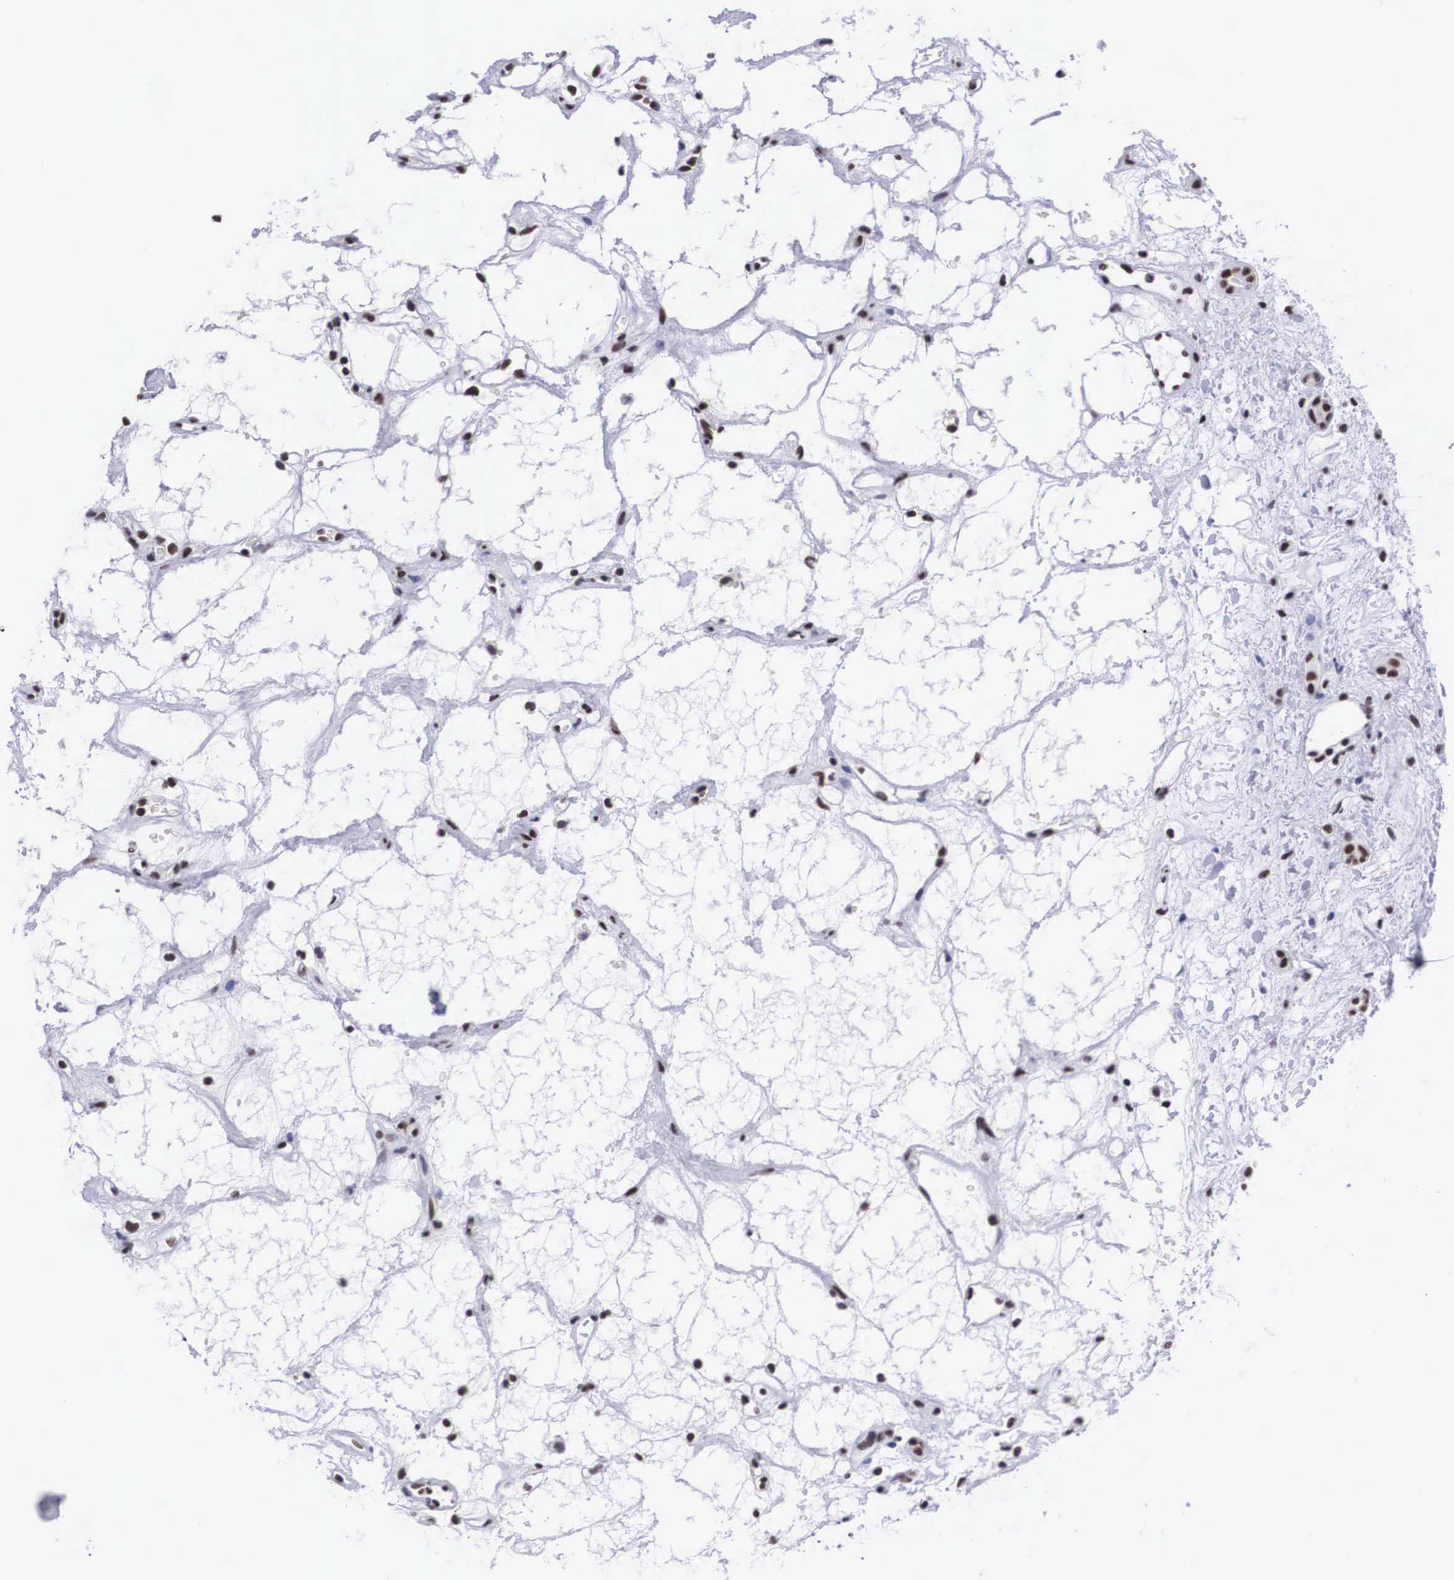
{"staining": {"intensity": "moderate", "quantity": ">75%", "location": "nuclear"}, "tissue": "renal cancer", "cell_type": "Tumor cells", "image_type": "cancer", "snomed": [{"axis": "morphology", "description": "Adenocarcinoma, NOS"}, {"axis": "topography", "description": "Kidney"}], "caption": "Moderate nuclear protein expression is appreciated in about >75% of tumor cells in renal cancer (adenocarcinoma). Nuclei are stained in blue.", "gene": "SF3A1", "patient": {"sex": "female", "age": 60}}